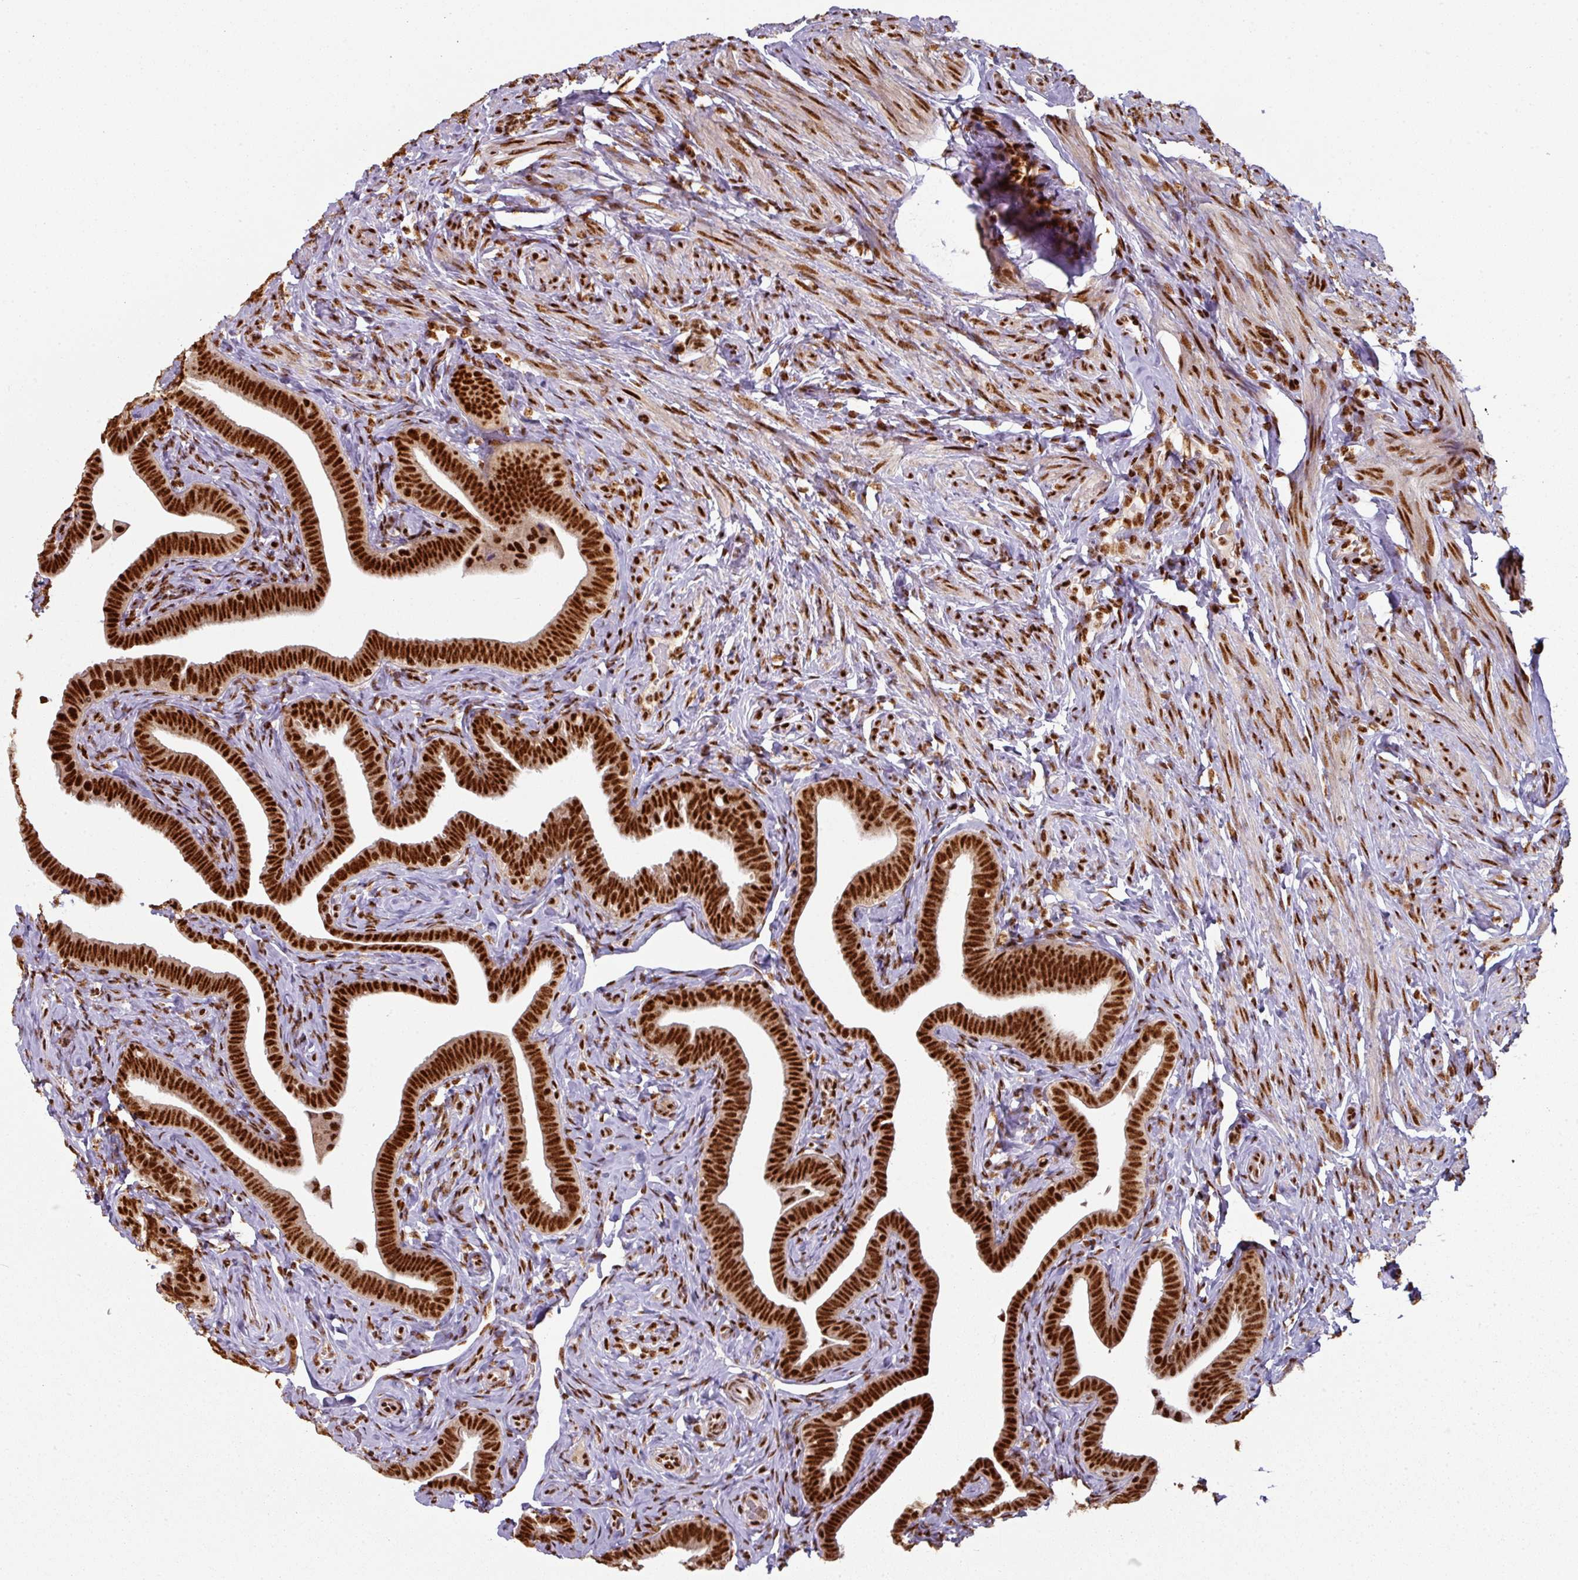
{"staining": {"intensity": "strong", "quantity": ">75%", "location": "cytoplasmic/membranous,nuclear"}, "tissue": "fallopian tube", "cell_type": "Glandular cells", "image_type": "normal", "snomed": [{"axis": "morphology", "description": "Normal tissue, NOS"}, {"axis": "topography", "description": "Fallopian tube"}], "caption": "The histopathology image shows immunohistochemical staining of benign fallopian tube. There is strong cytoplasmic/membranous,nuclear expression is present in approximately >75% of glandular cells. The staining was performed using DAB to visualize the protein expression in brown, while the nuclei were stained in blue with hematoxylin (Magnification: 20x).", "gene": "SIK3", "patient": {"sex": "female", "age": 69}}